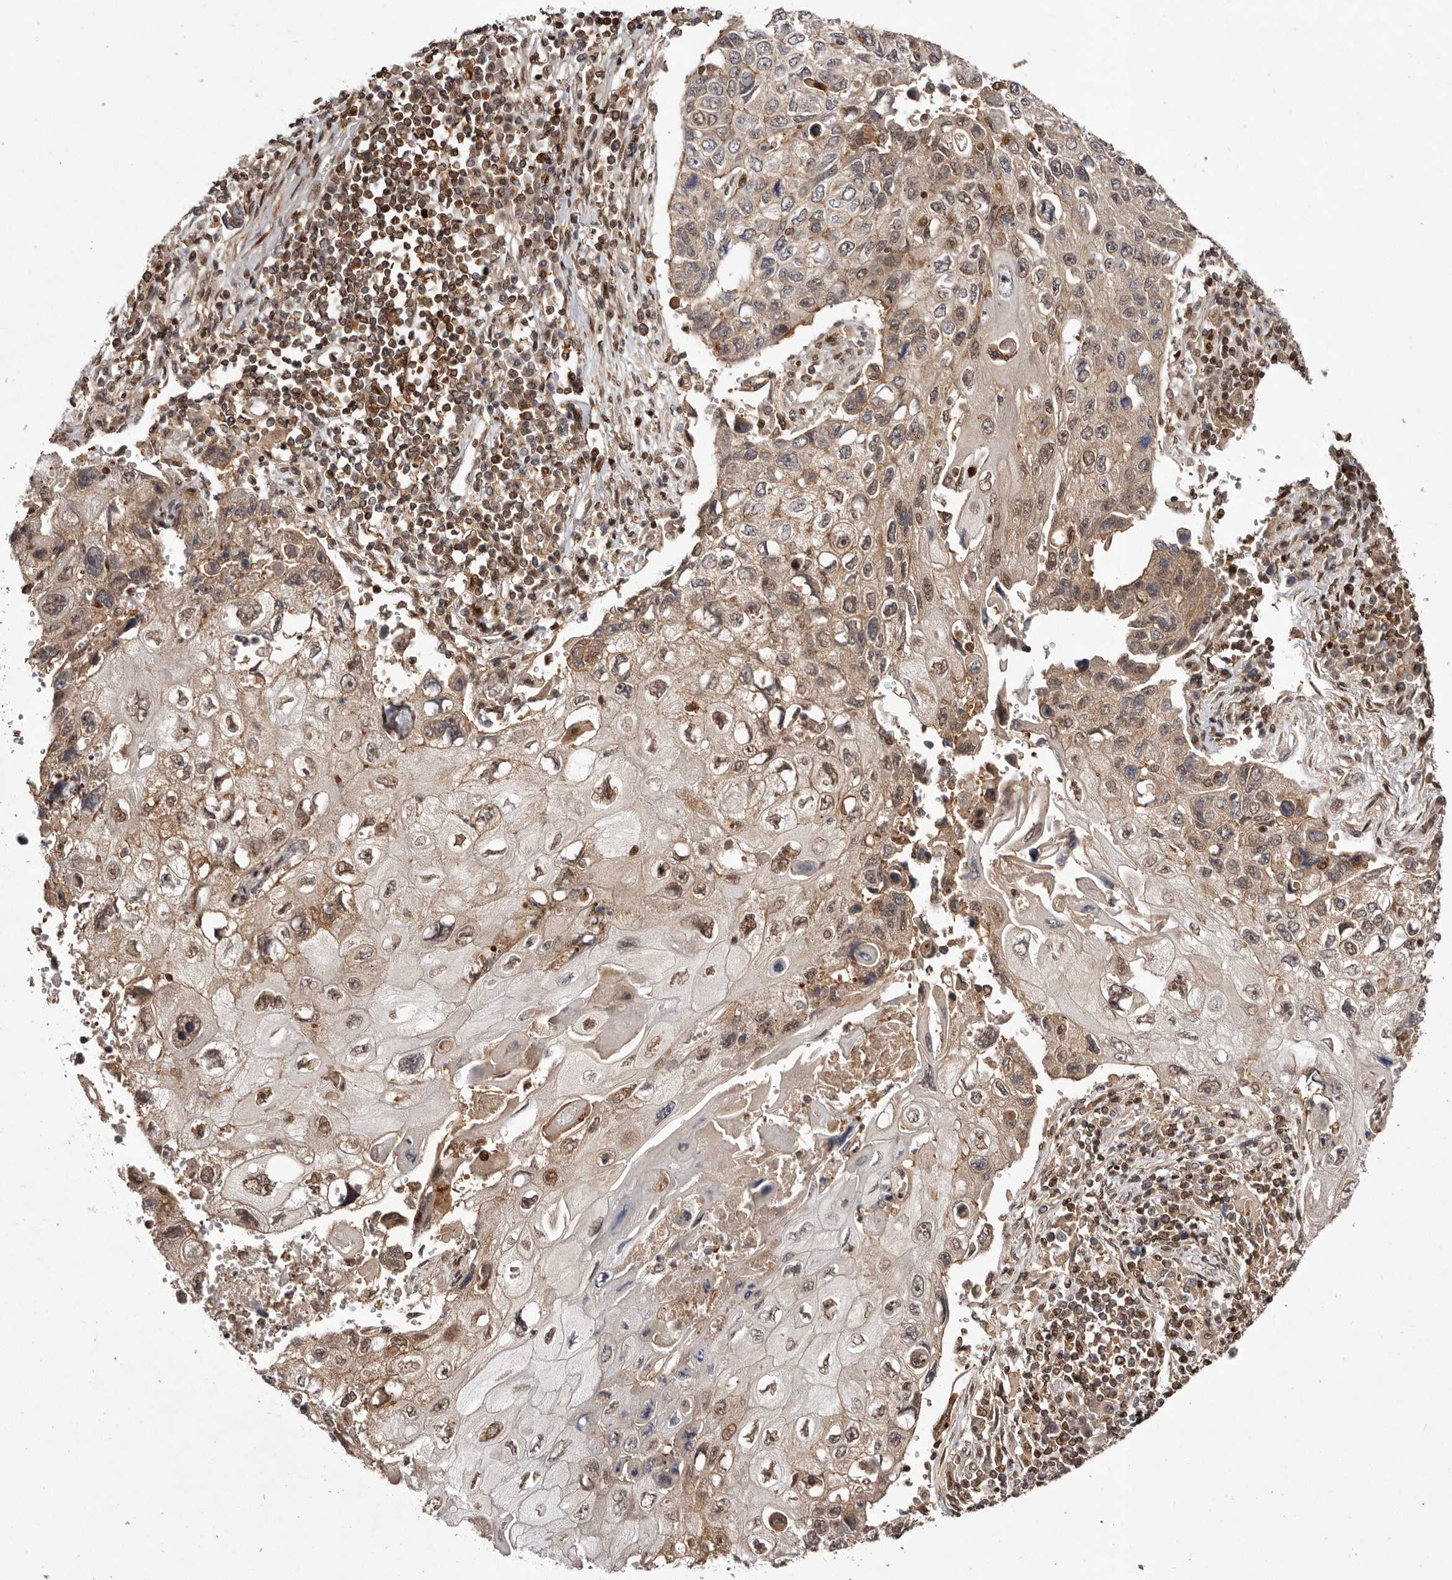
{"staining": {"intensity": "moderate", "quantity": ">75%", "location": "cytoplasmic/membranous,nuclear"}, "tissue": "lung cancer", "cell_type": "Tumor cells", "image_type": "cancer", "snomed": [{"axis": "morphology", "description": "Squamous cell carcinoma, NOS"}, {"axis": "topography", "description": "Lung"}], "caption": "A medium amount of moderate cytoplasmic/membranous and nuclear expression is present in approximately >75% of tumor cells in lung squamous cell carcinoma tissue.", "gene": "FBXO5", "patient": {"sex": "male", "age": 61}}